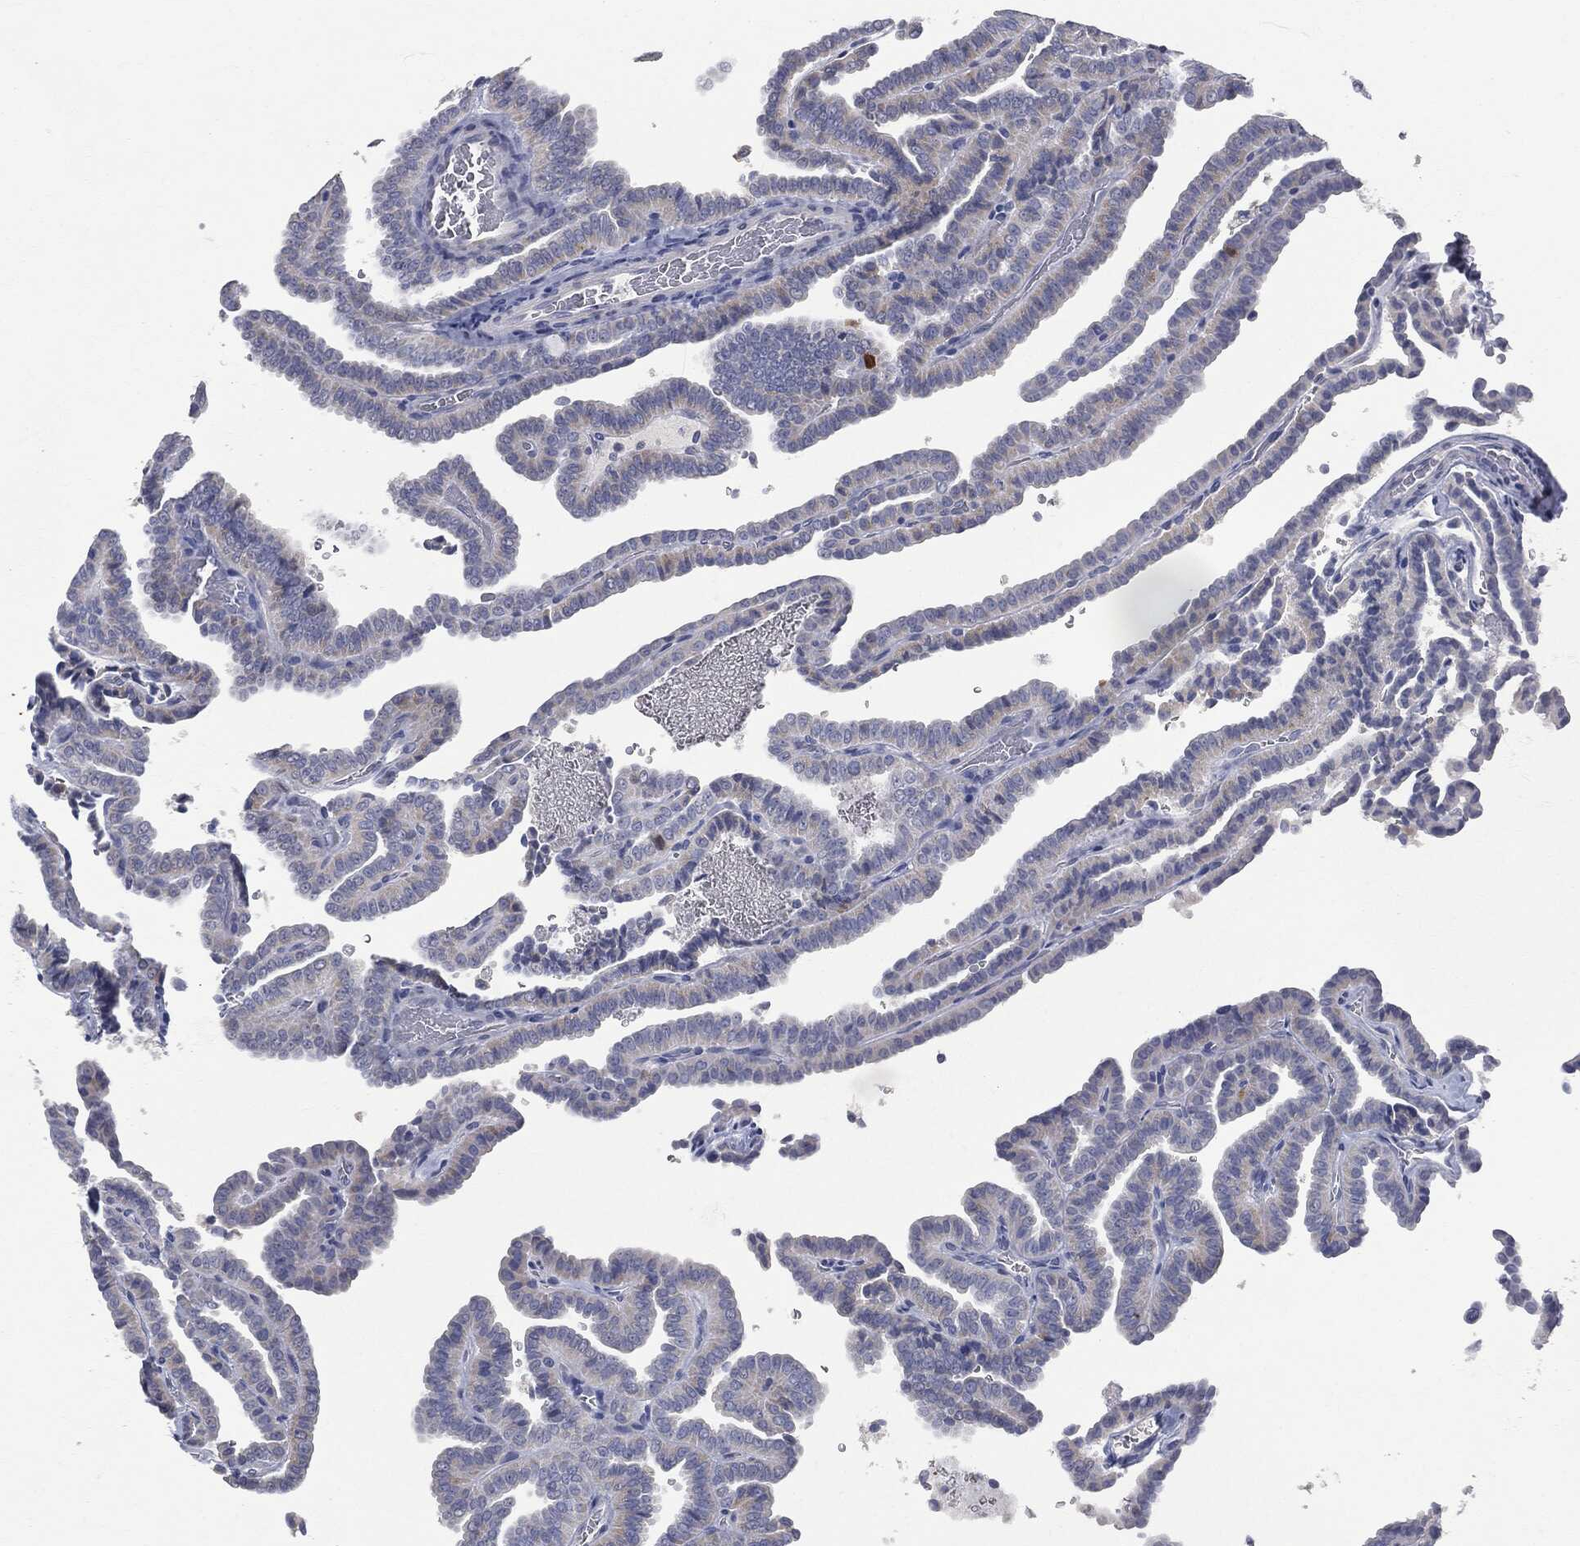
{"staining": {"intensity": "moderate", "quantity": "<25%", "location": "cytoplasmic/membranous"}, "tissue": "thyroid cancer", "cell_type": "Tumor cells", "image_type": "cancer", "snomed": [{"axis": "morphology", "description": "Papillary adenocarcinoma, NOS"}, {"axis": "topography", "description": "Thyroid gland"}], "caption": "Protein expression analysis of thyroid cancer (papillary adenocarcinoma) shows moderate cytoplasmic/membranous staining in about <25% of tumor cells. (DAB = brown stain, brightfield microscopy at high magnification).", "gene": "UBE2C", "patient": {"sex": "female", "age": 39}}